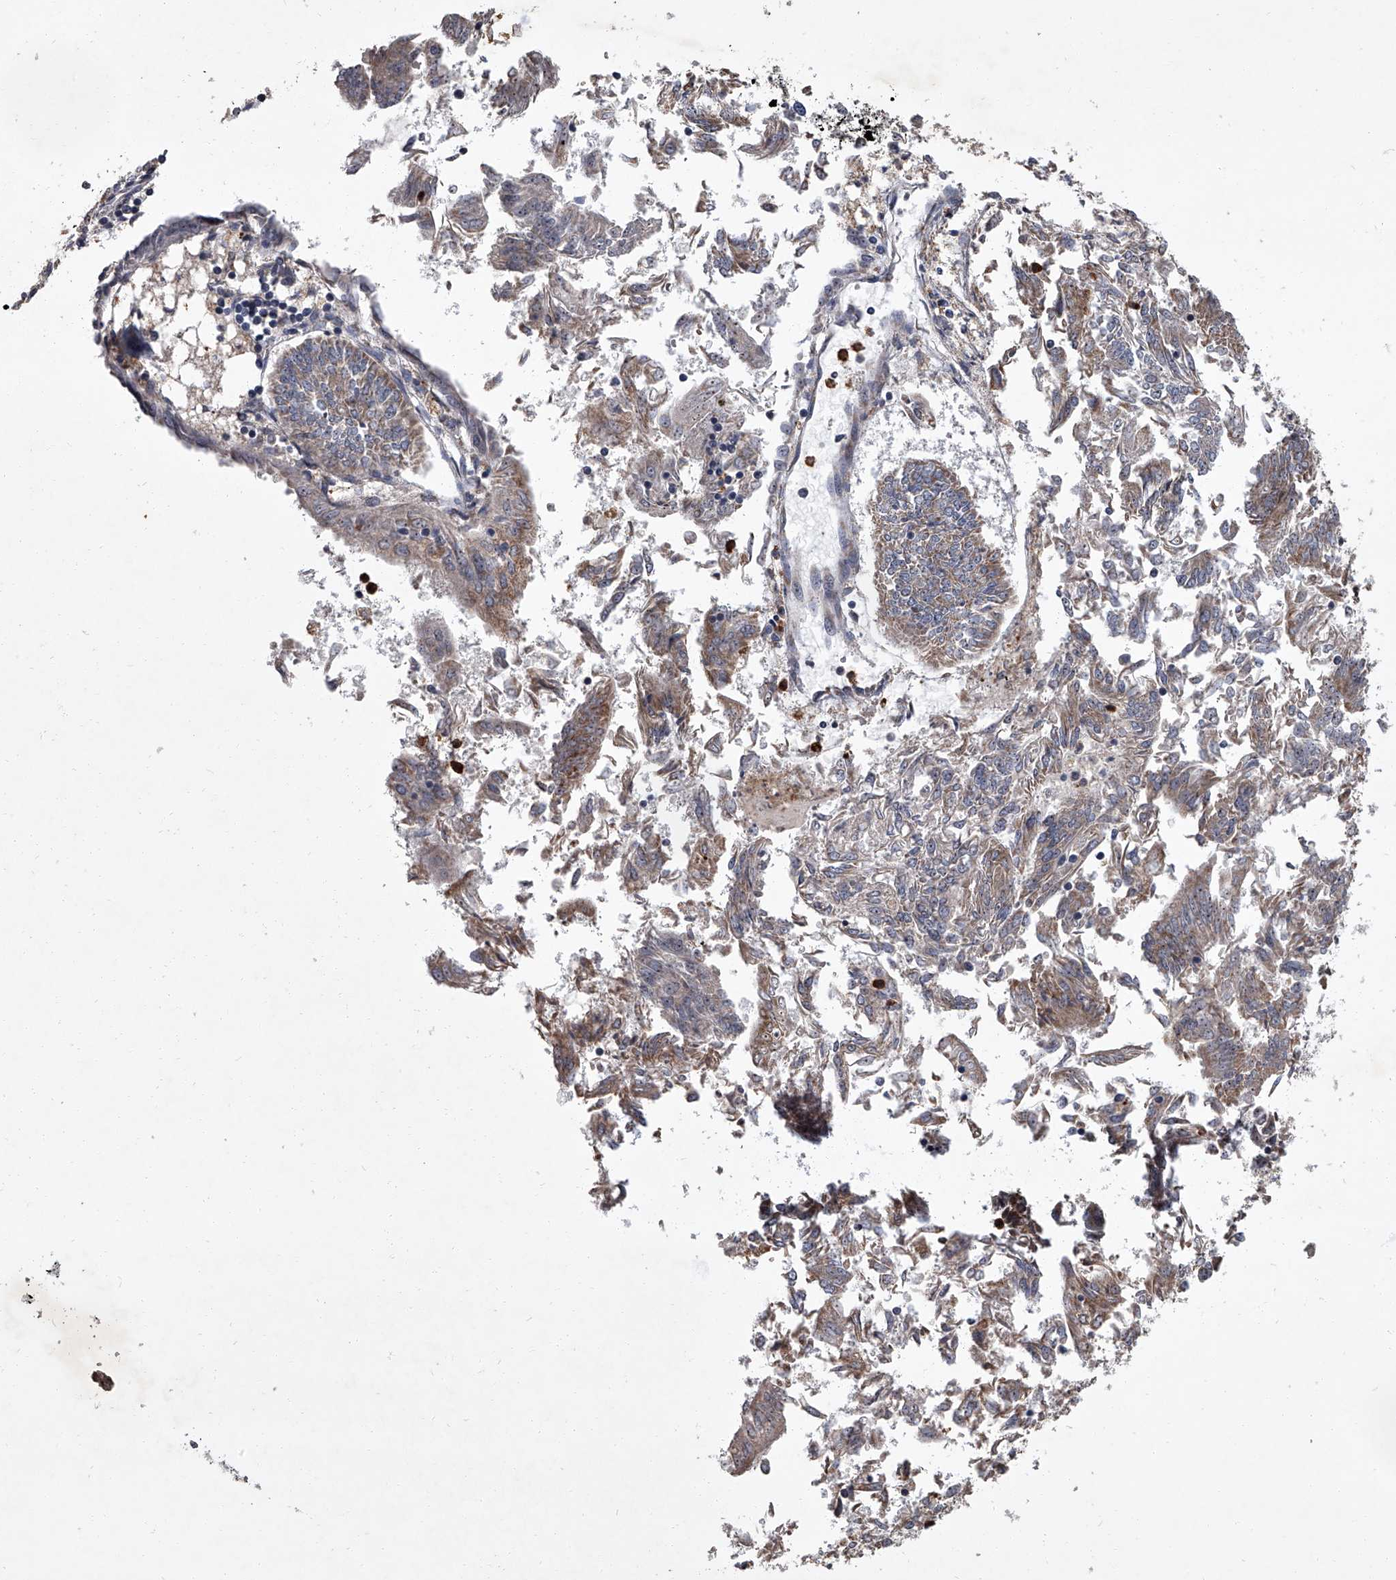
{"staining": {"intensity": "weak", "quantity": ">75%", "location": "cytoplasmic/membranous"}, "tissue": "endometrial cancer", "cell_type": "Tumor cells", "image_type": "cancer", "snomed": [{"axis": "morphology", "description": "Adenocarcinoma, NOS"}, {"axis": "topography", "description": "Endometrium"}], "caption": "This is an image of immunohistochemistry staining of adenocarcinoma (endometrial), which shows weak expression in the cytoplasmic/membranous of tumor cells.", "gene": "SIRT4", "patient": {"sex": "female", "age": 58}}